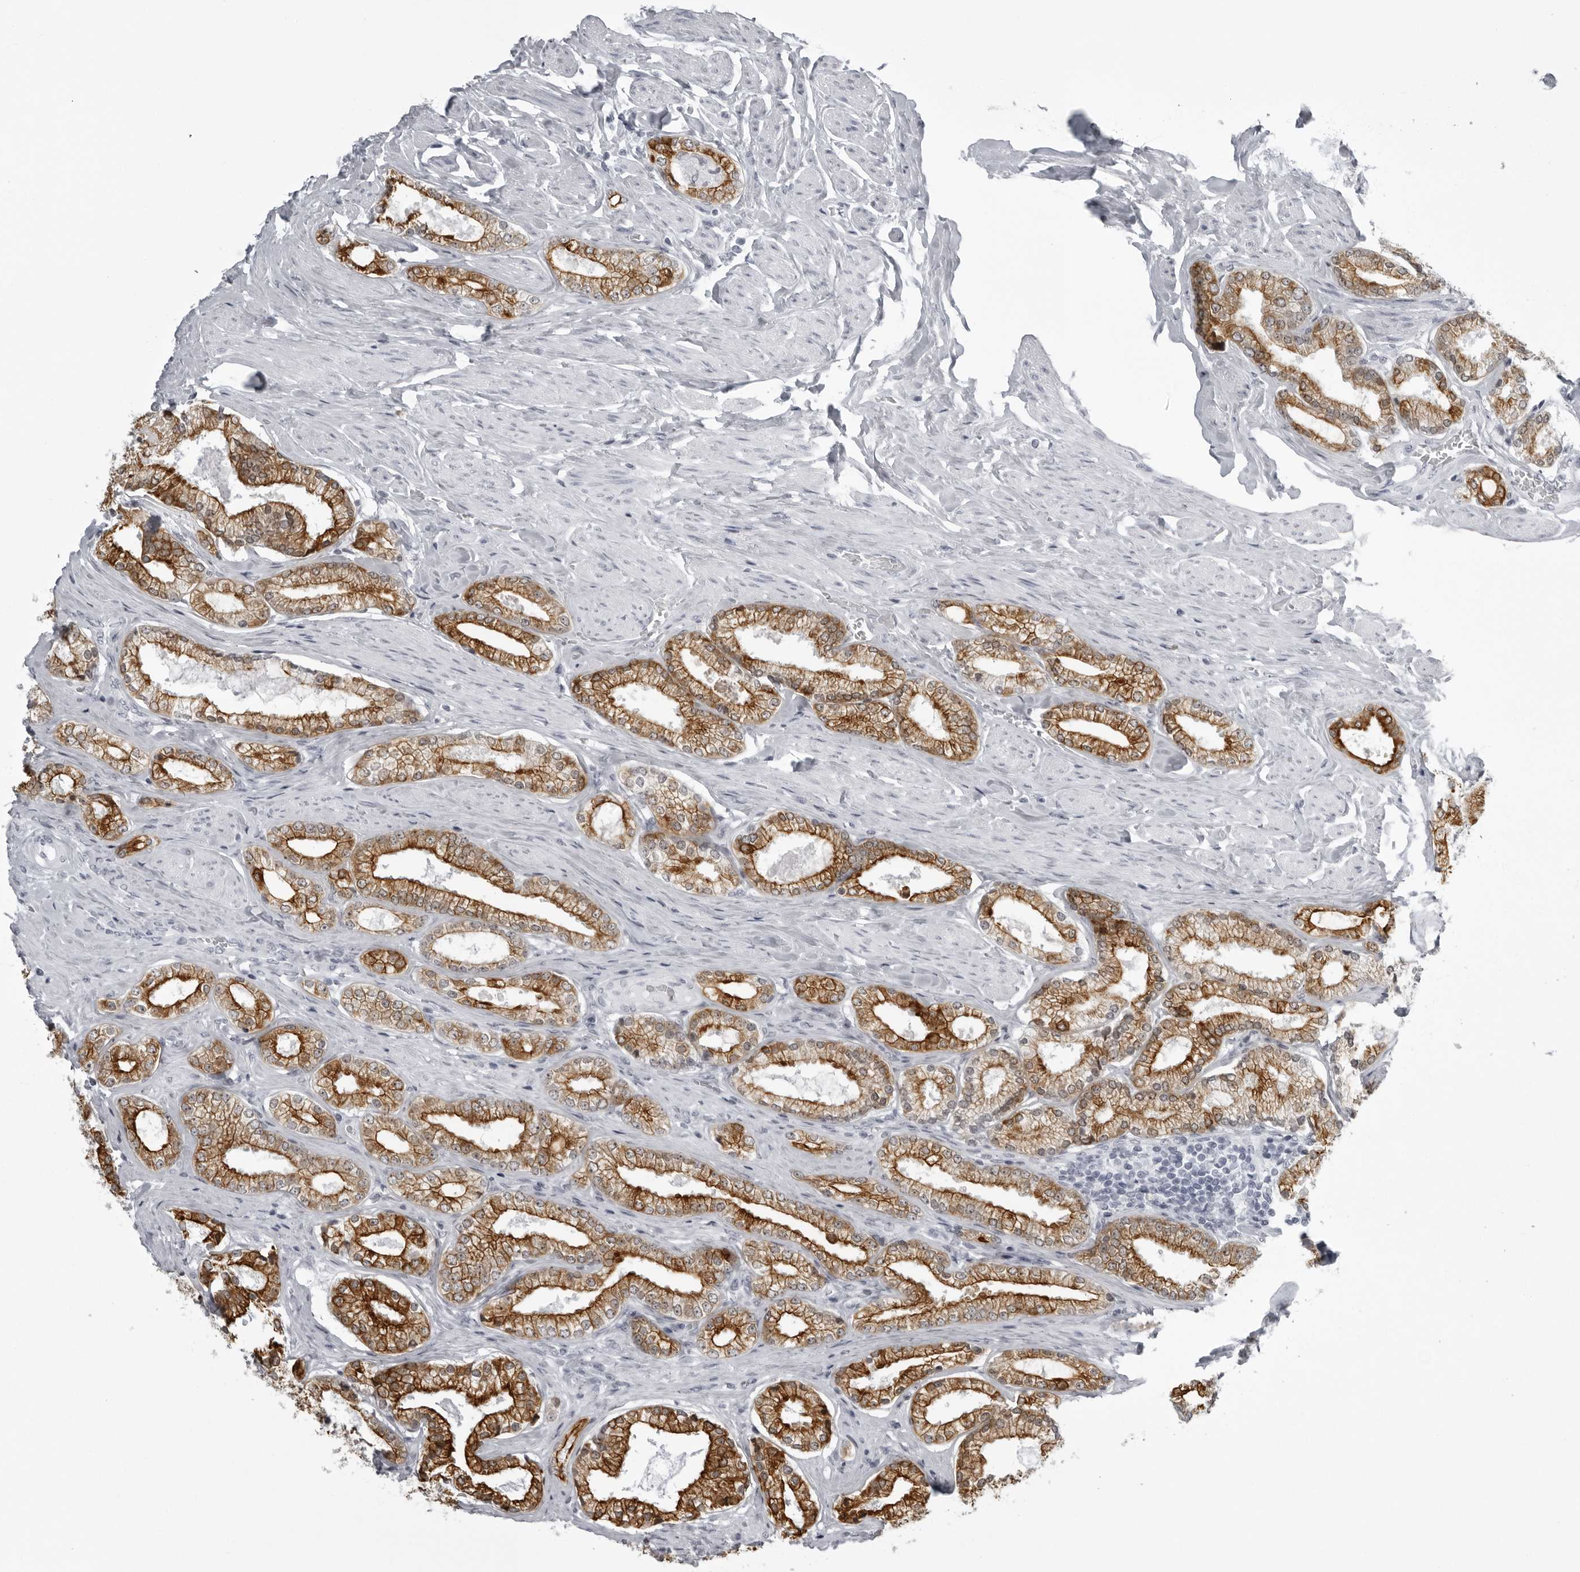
{"staining": {"intensity": "strong", "quantity": ">75%", "location": "cytoplasmic/membranous"}, "tissue": "prostate cancer", "cell_type": "Tumor cells", "image_type": "cancer", "snomed": [{"axis": "morphology", "description": "Adenocarcinoma, Low grade"}, {"axis": "topography", "description": "Prostate"}], "caption": "Immunohistochemical staining of prostate low-grade adenocarcinoma demonstrates high levels of strong cytoplasmic/membranous staining in approximately >75% of tumor cells. The protein is shown in brown color, while the nuclei are stained blue.", "gene": "UROD", "patient": {"sex": "male", "age": 71}}